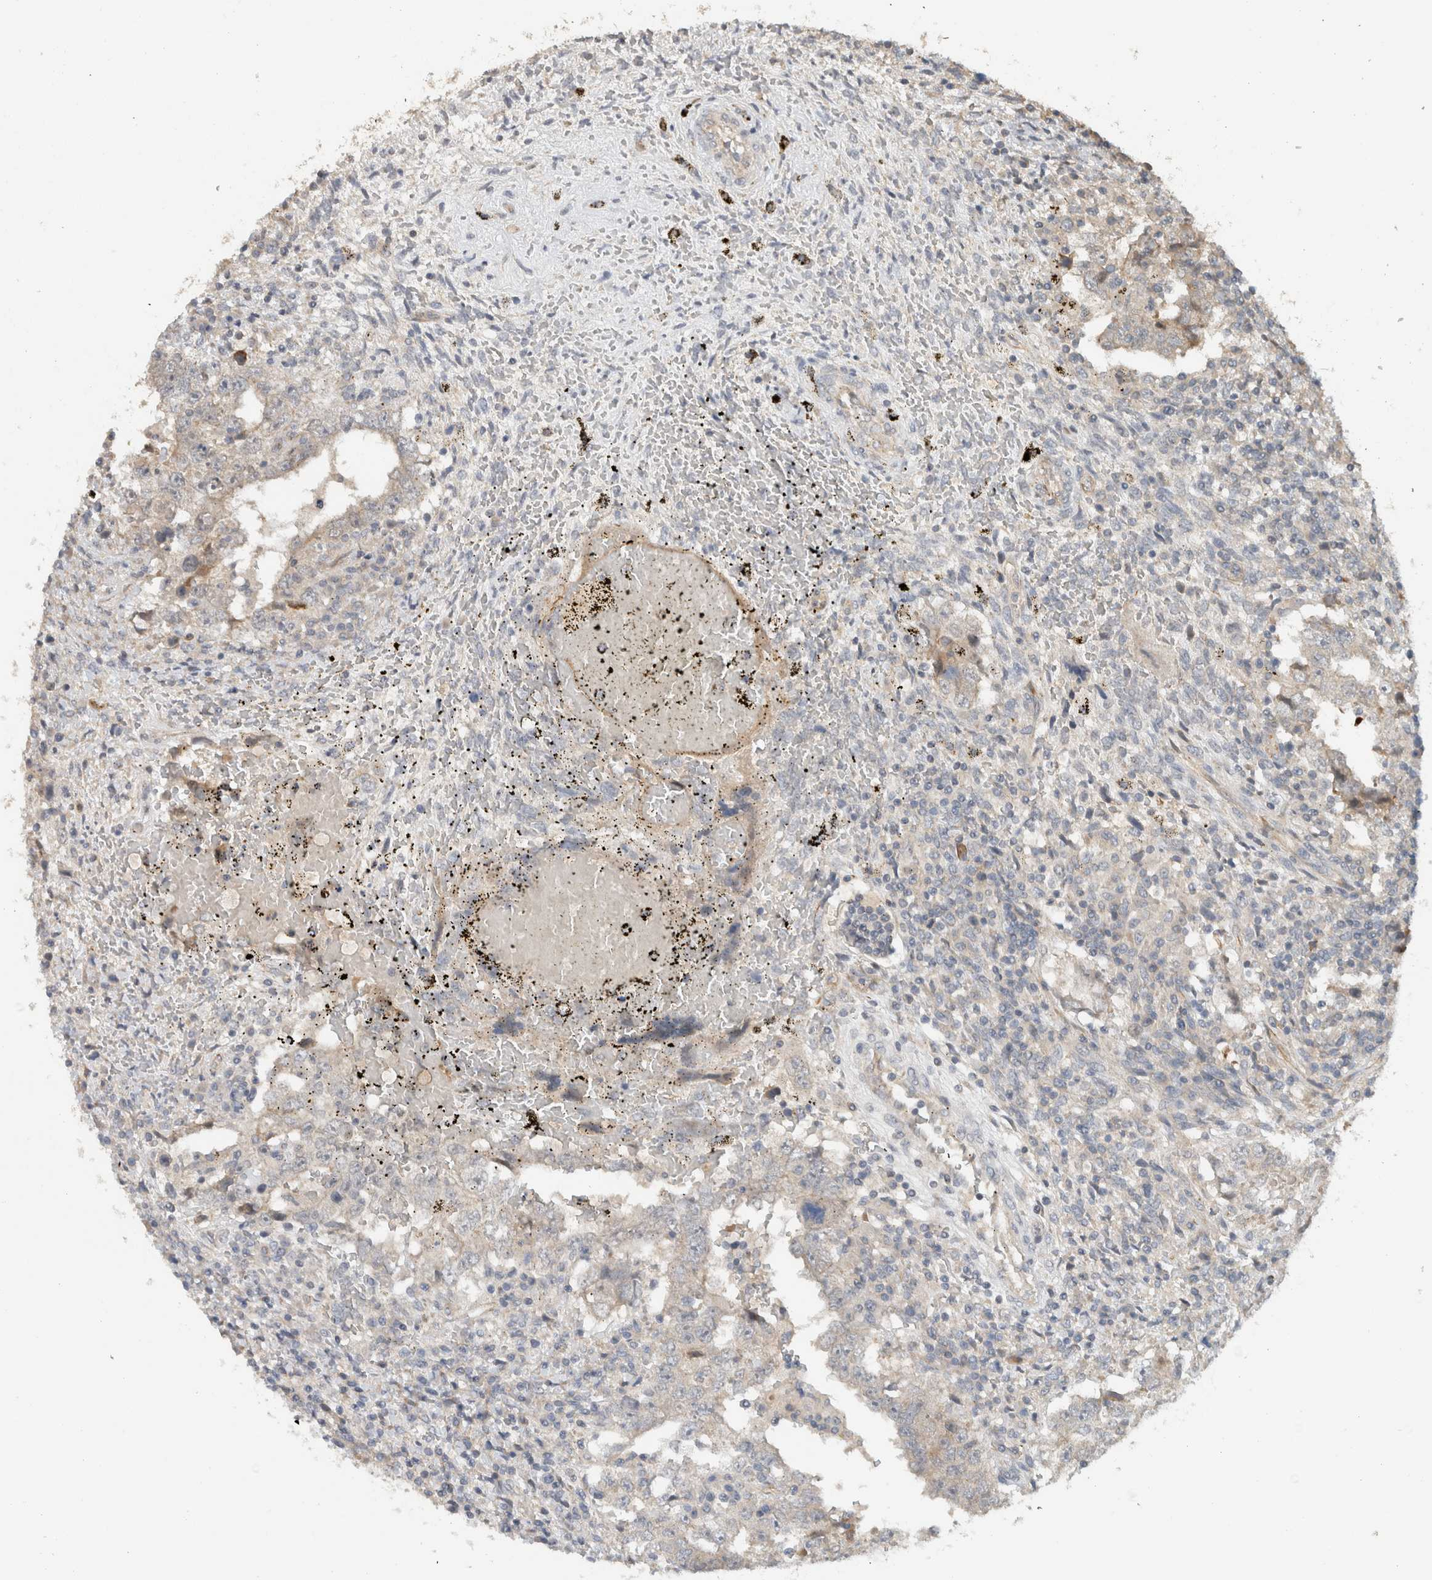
{"staining": {"intensity": "weak", "quantity": "<25%", "location": "cytoplasmic/membranous"}, "tissue": "testis cancer", "cell_type": "Tumor cells", "image_type": "cancer", "snomed": [{"axis": "morphology", "description": "Carcinoma, Embryonal, NOS"}, {"axis": "topography", "description": "Testis"}], "caption": "Human testis cancer stained for a protein using immunohistochemistry (IHC) demonstrates no positivity in tumor cells.", "gene": "ERCC6L2", "patient": {"sex": "male", "age": 26}}